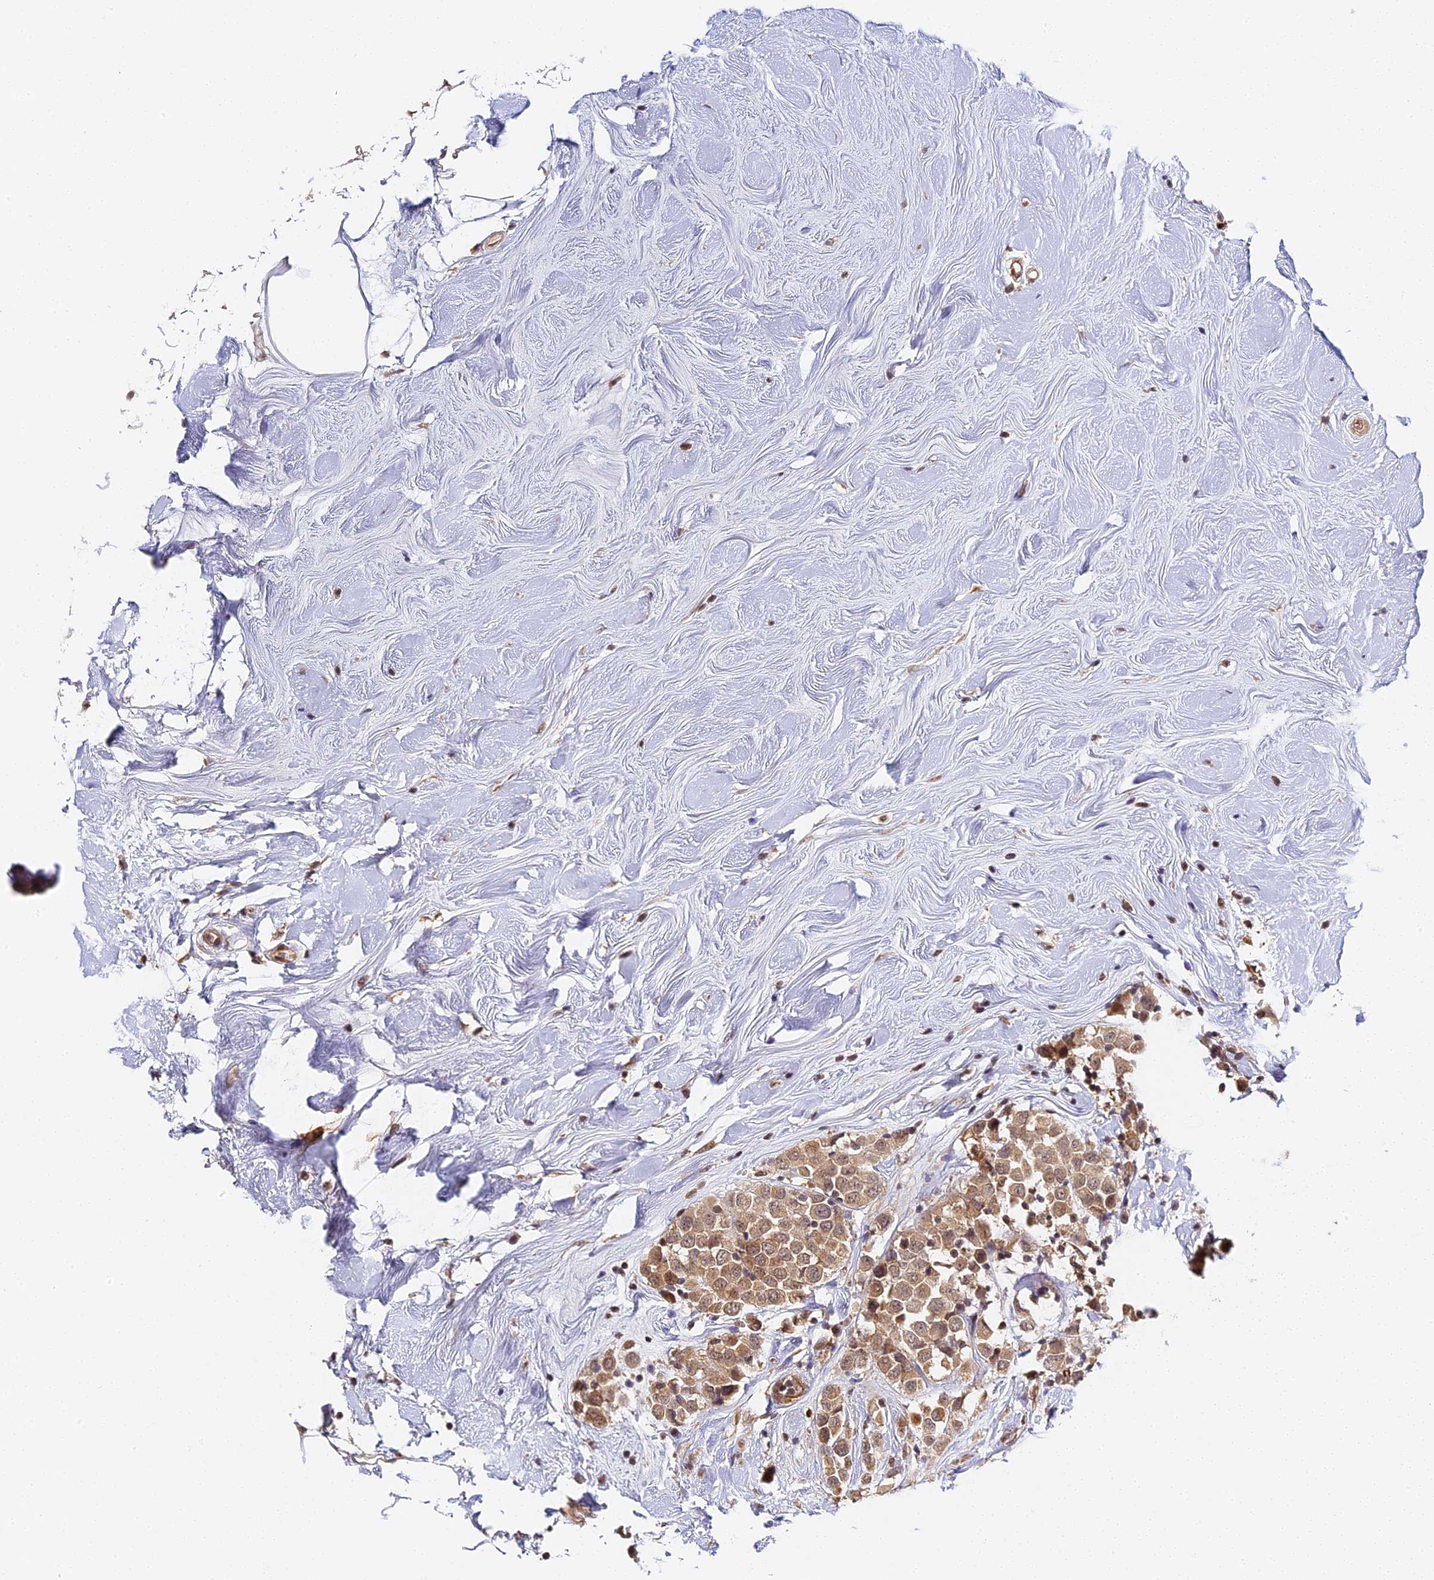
{"staining": {"intensity": "moderate", "quantity": ">75%", "location": "cytoplasmic/membranous"}, "tissue": "breast cancer", "cell_type": "Tumor cells", "image_type": "cancer", "snomed": [{"axis": "morphology", "description": "Duct carcinoma"}, {"axis": "topography", "description": "Breast"}], "caption": "This is a micrograph of immunohistochemistry staining of breast cancer, which shows moderate positivity in the cytoplasmic/membranous of tumor cells.", "gene": "IMPACT", "patient": {"sex": "female", "age": 61}}